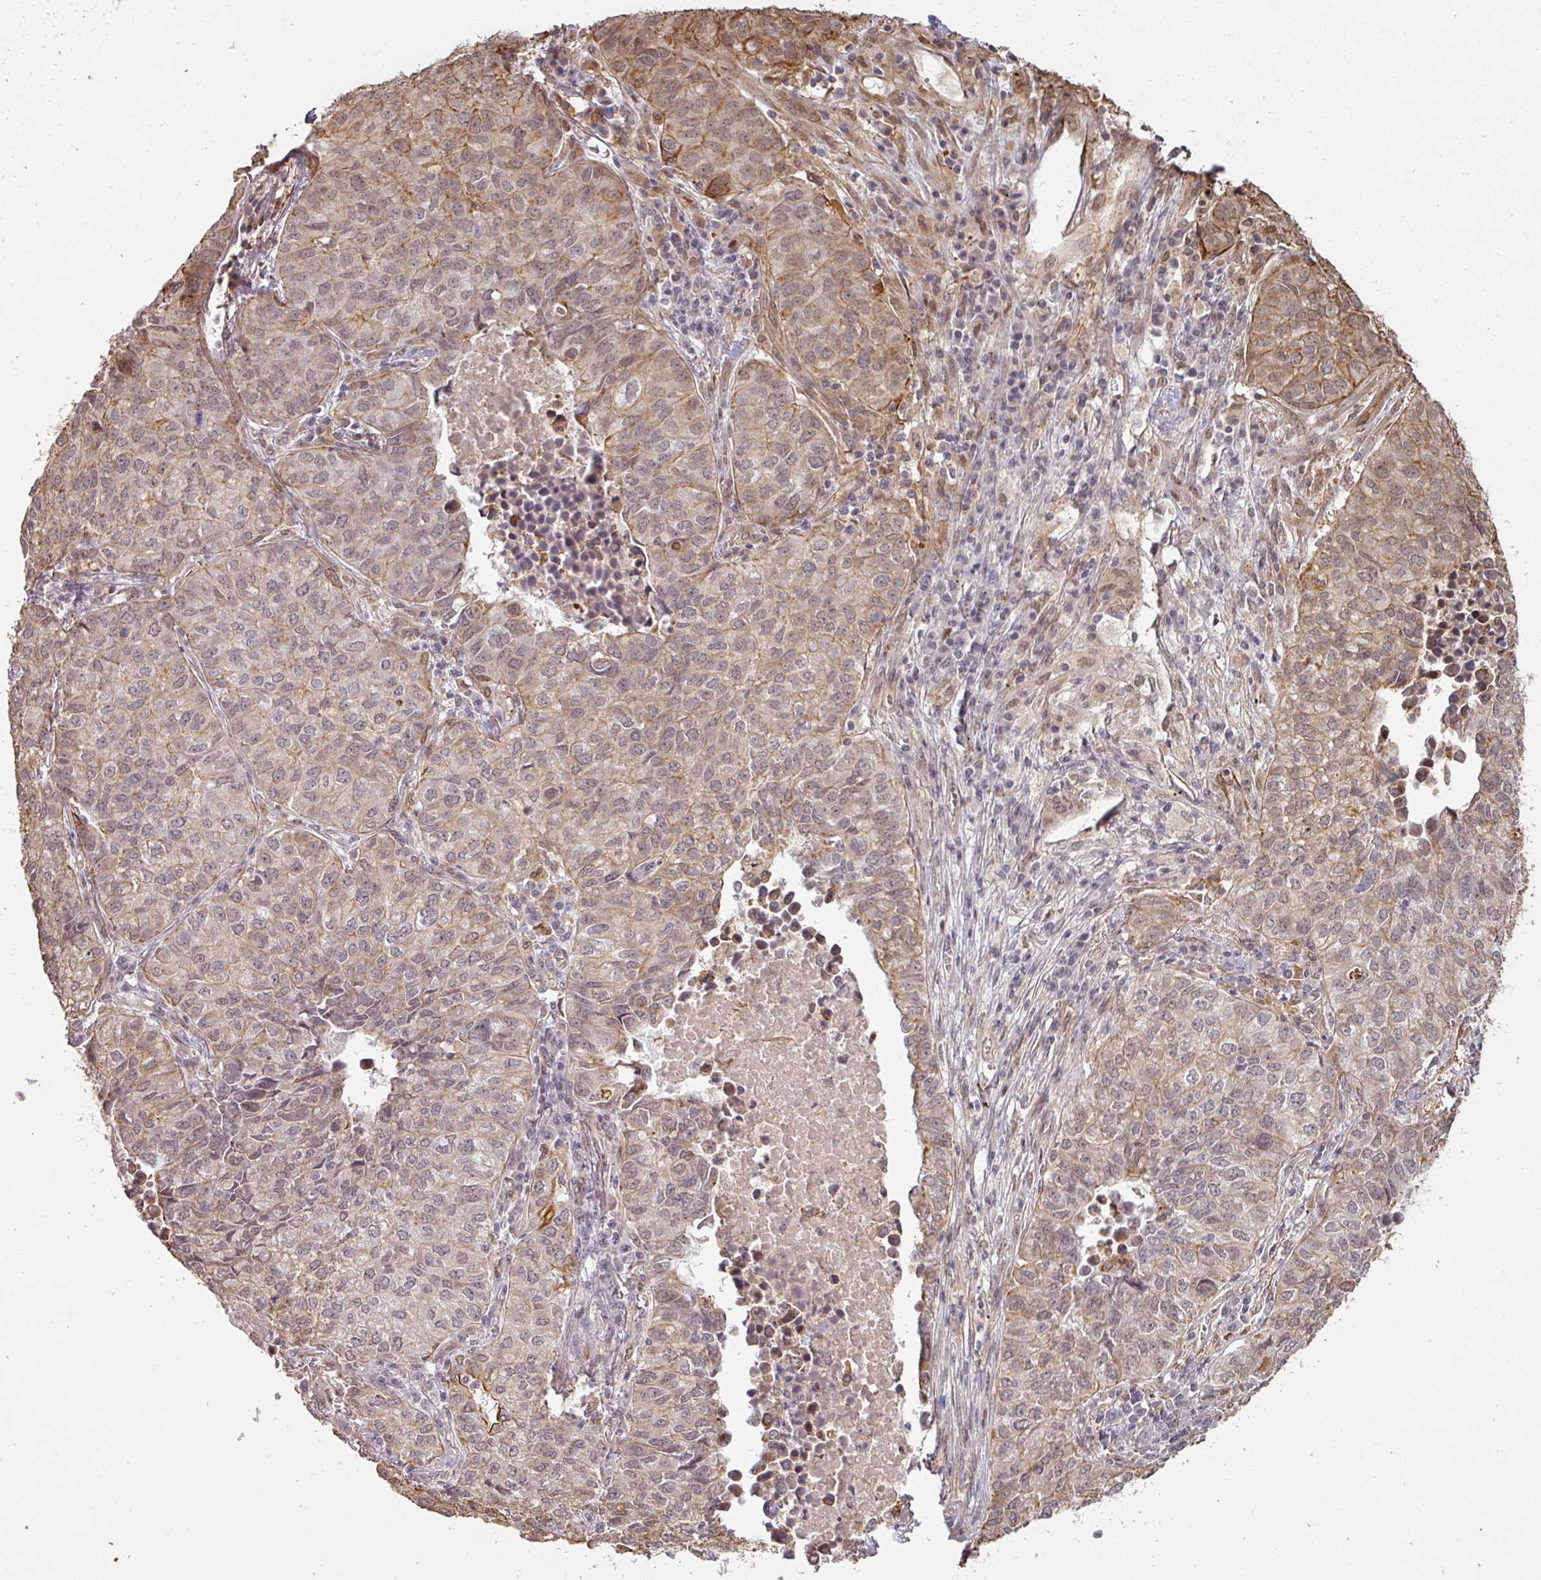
{"staining": {"intensity": "weak", "quantity": "<25%", "location": "cytoplasmic/membranous"}, "tissue": "lung cancer", "cell_type": "Tumor cells", "image_type": "cancer", "snomed": [{"axis": "morphology", "description": "Adenocarcinoma, NOS"}, {"axis": "topography", "description": "Lung"}], "caption": "A histopathology image of lung cancer (adenocarcinoma) stained for a protein shows no brown staining in tumor cells.", "gene": "GTF2H3", "patient": {"sex": "female", "age": 50}}